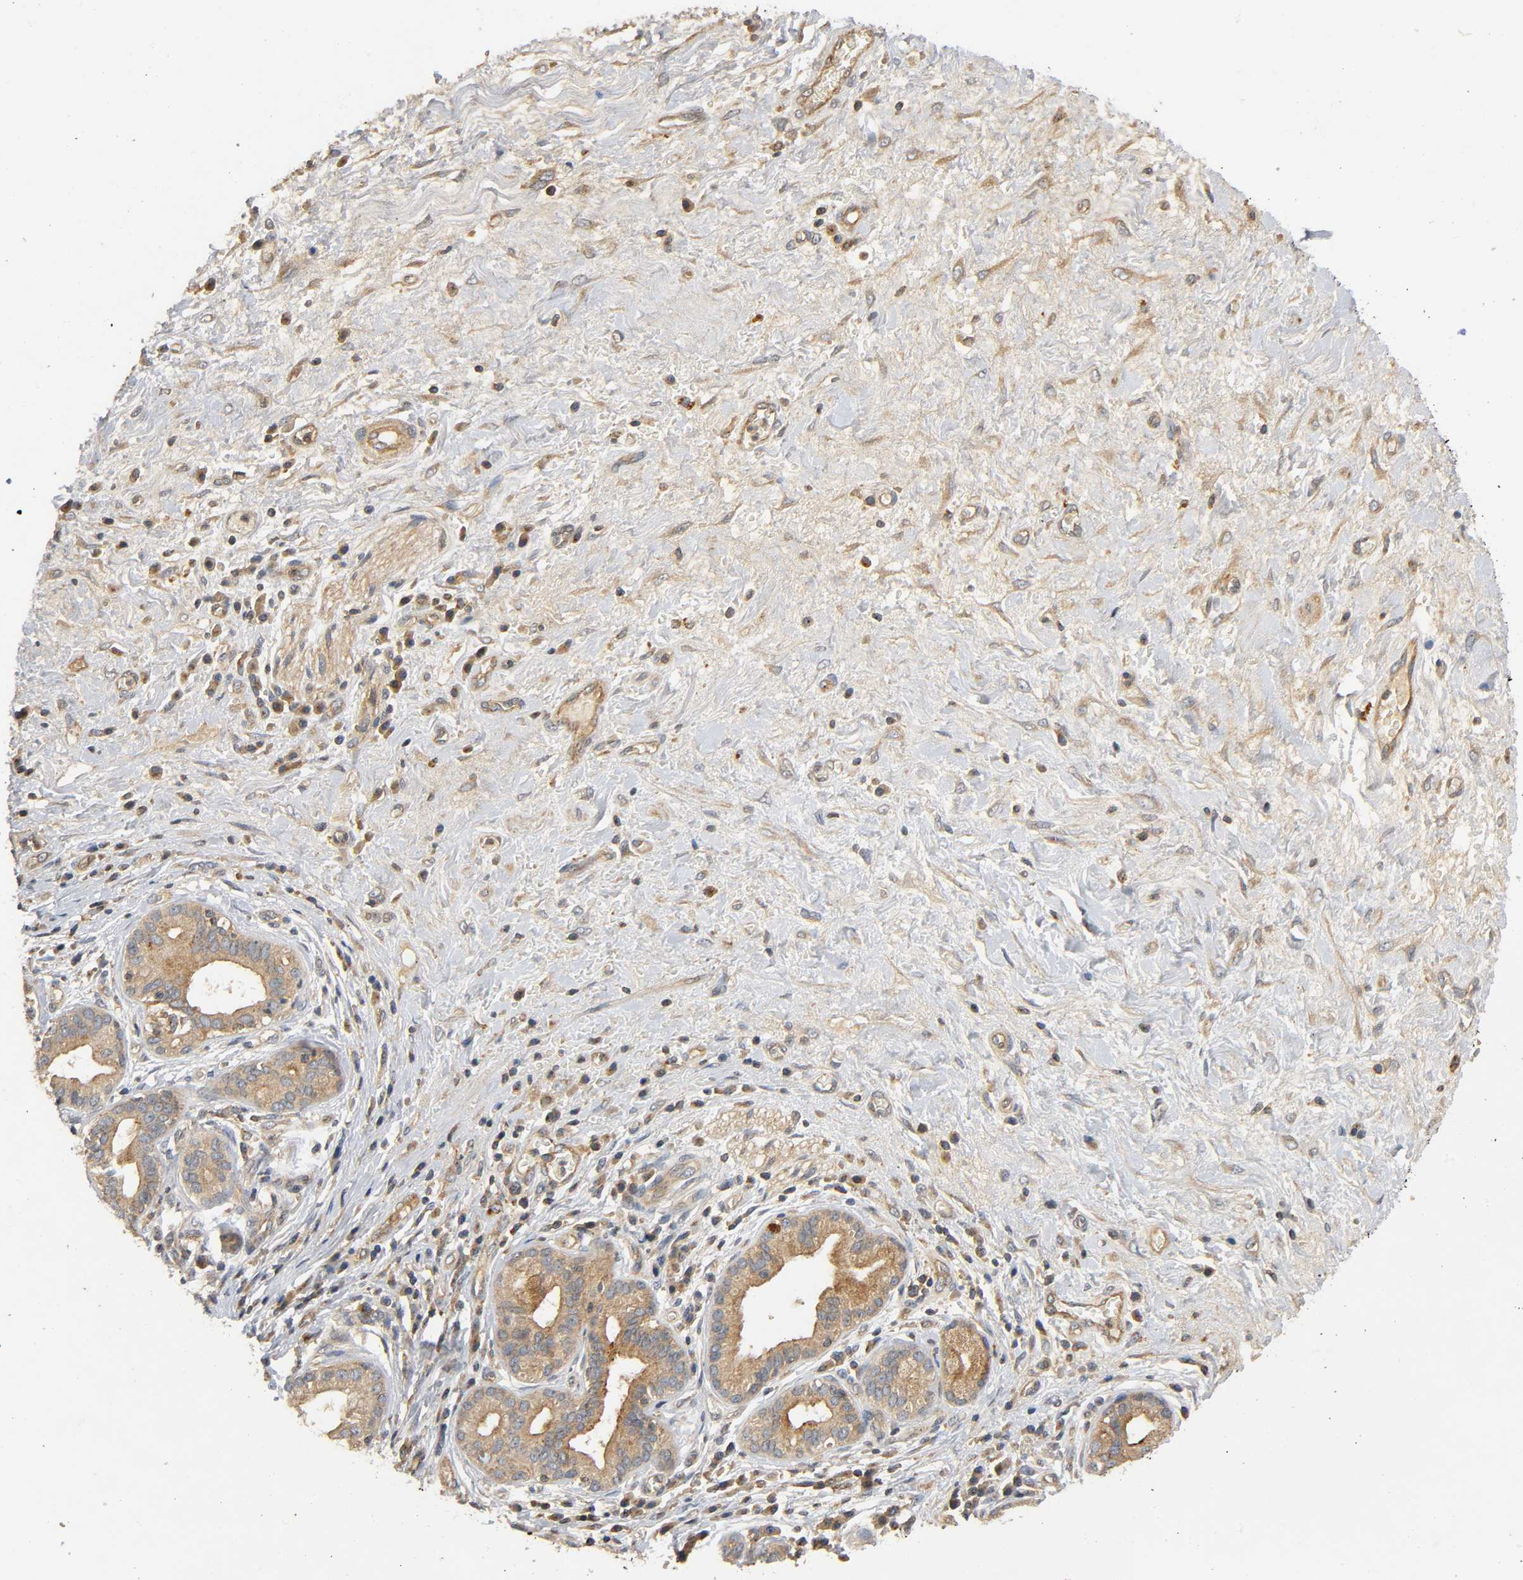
{"staining": {"intensity": "moderate", "quantity": ">75%", "location": "cytoplasmic/membranous"}, "tissue": "pancreatic cancer", "cell_type": "Tumor cells", "image_type": "cancer", "snomed": [{"axis": "morphology", "description": "Adenocarcinoma, NOS"}, {"axis": "topography", "description": "Pancreas"}], "caption": "Immunohistochemistry photomicrograph of human adenocarcinoma (pancreatic) stained for a protein (brown), which exhibits medium levels of moderate cytoplasmic/membranous expression in approximately >75% of tumor cells.", "gene": "IKBKB", "patient": {"sex": "female", "age": 73}}